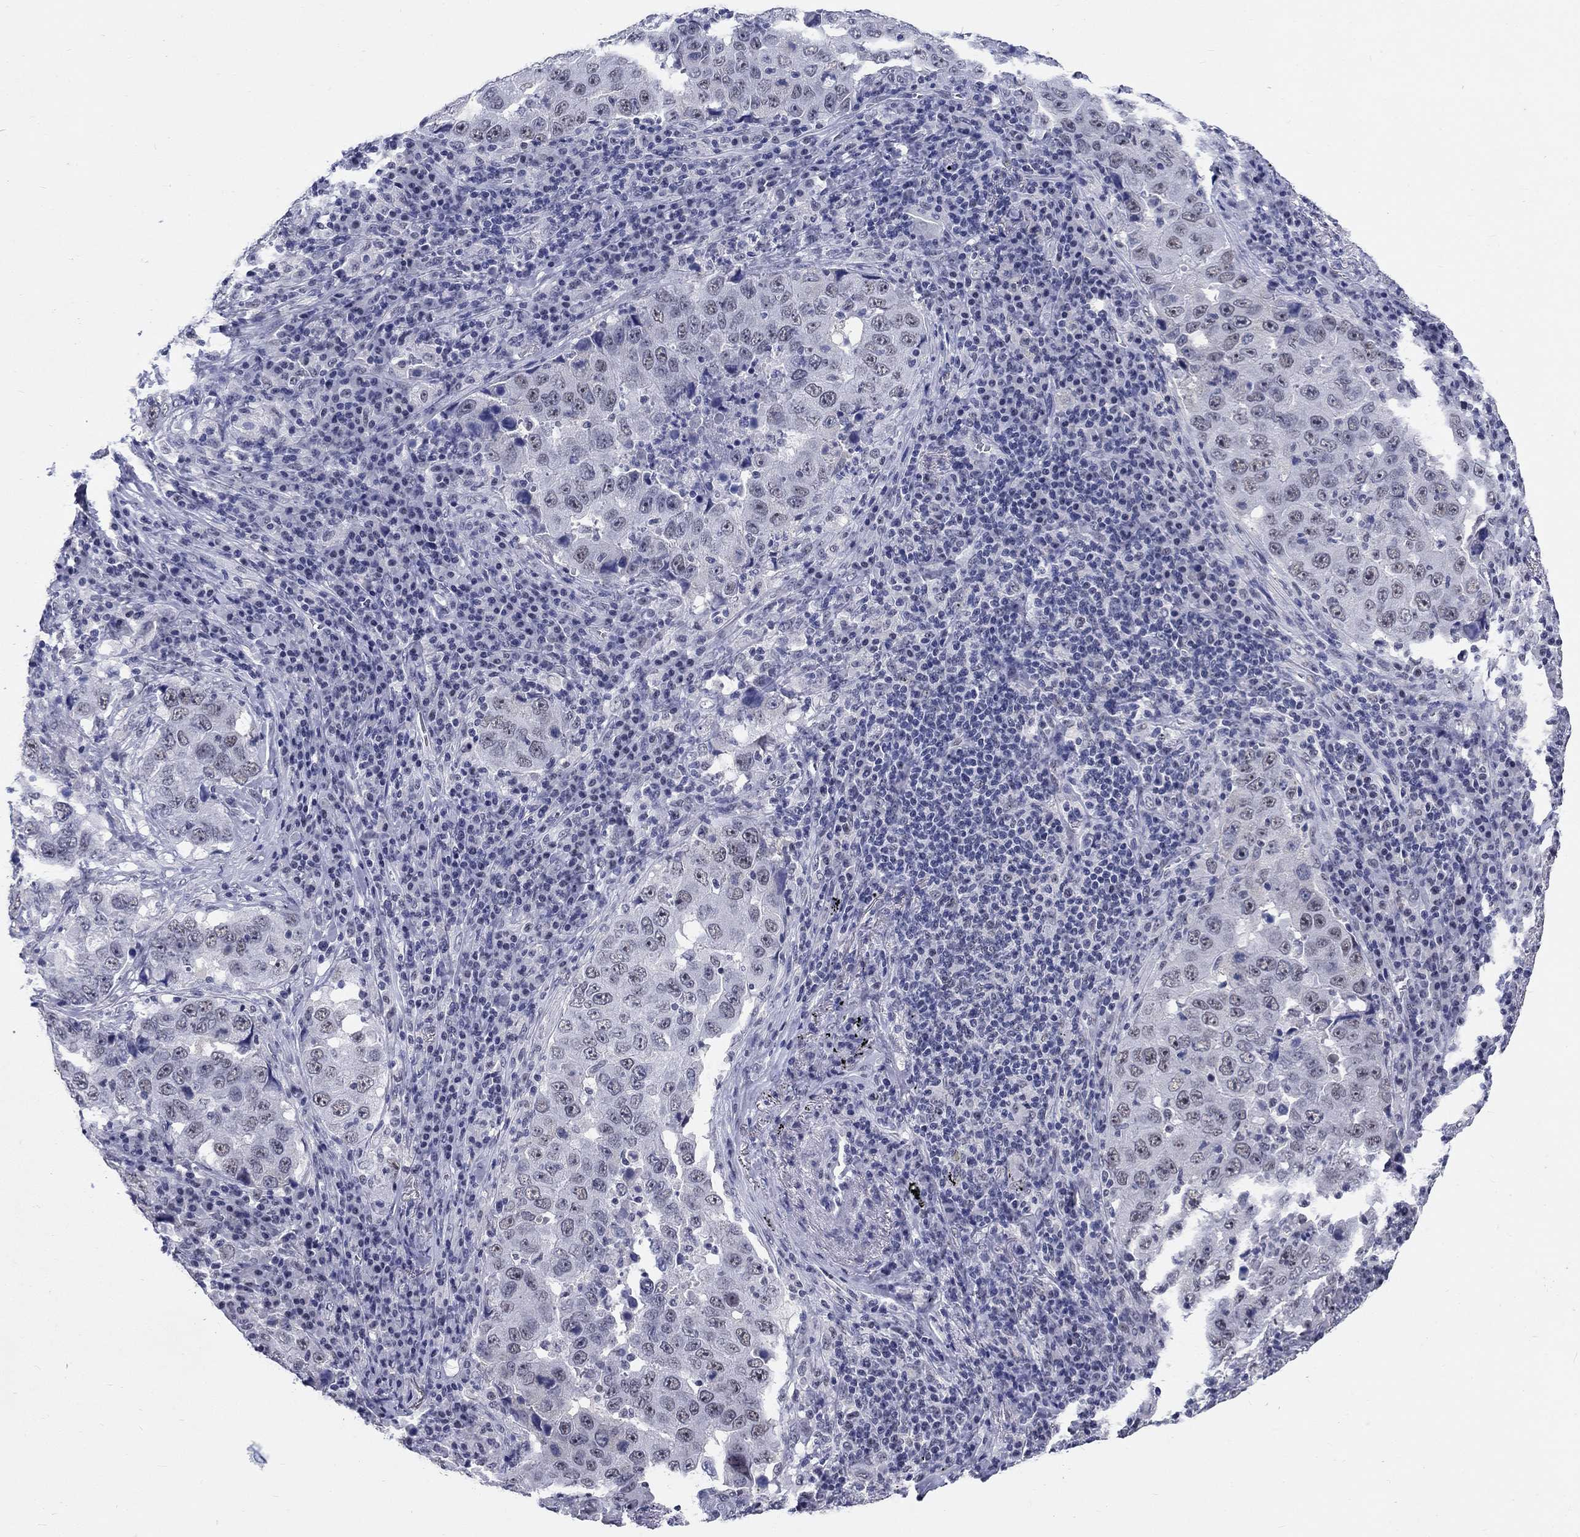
{"staining": {"intensity": "negative", "quantity": "none", "location": "none"}, "tissue": "lung cancer", "cell_type": "Tumor cells", "image_type": "cancer", "snomed": [{"axis": "morphology", "description": "Adenocarcinoma, NOS"}, {"axis": "topography", "description": "Lung"}], "caption": "The histopathology image demonstrates no significant positivity in tumor cells of lung cancer.", "gene": "GRIN1", "patient": {"sex": "male", "age": 73}}